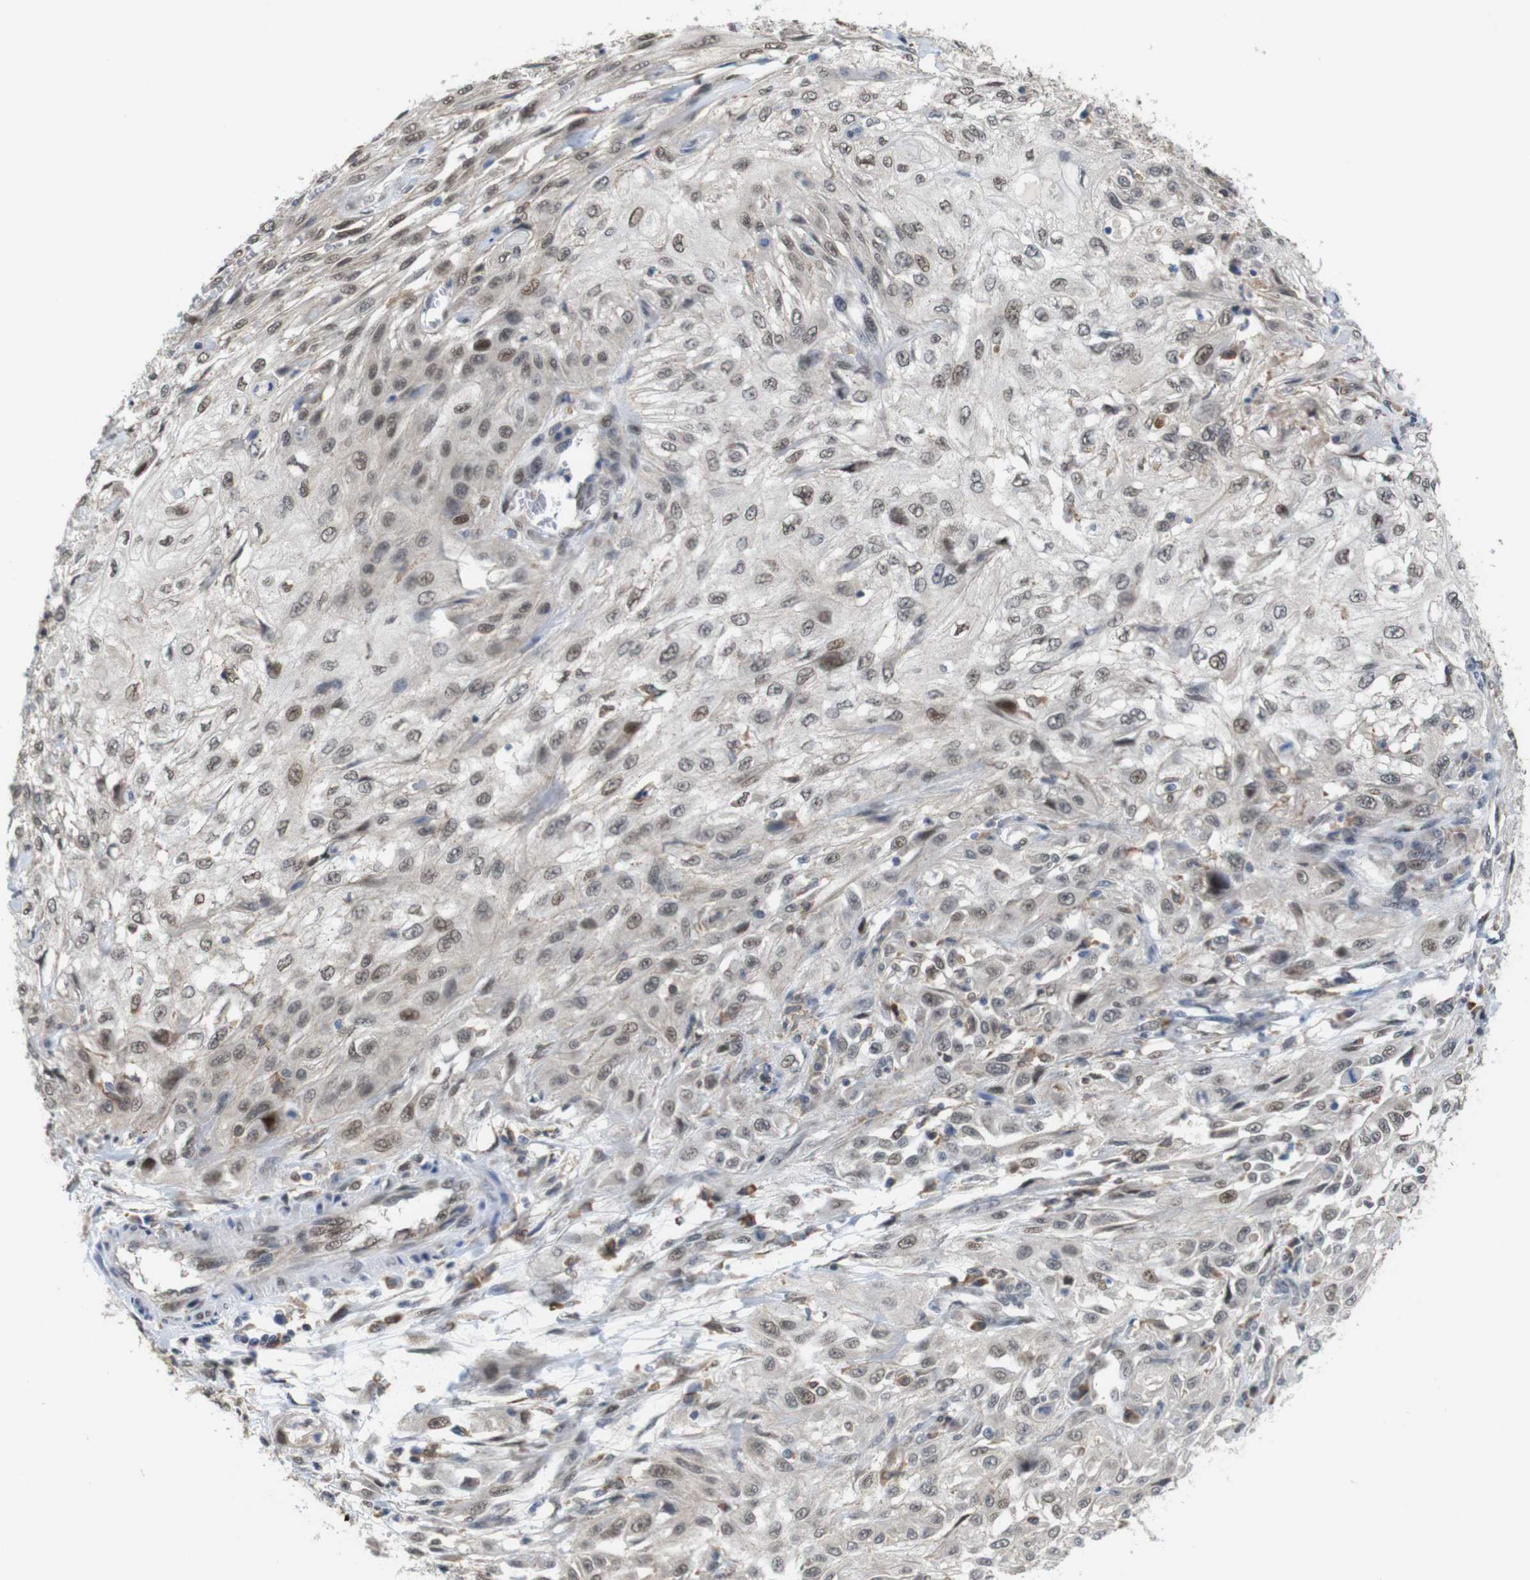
{"staining": {"intensity": "moderate", "quantity": ">75%", "location": "cytoplasmic/membranous,nuclear"}, "tissue": "skin cancer", "cell_type": "Tumor cells", "image_type": "cancer", "snomed": [{"axis": "morphology", "description": "Squamous cell carcinoma, NOS"}, {"axis": "topography", "description": "Skin"}], "caption": "Immunohistochemical staining of squamous cell carcinoma (skin) displays medium levels of moderate cytoplasmic/membranous and nuclear expression in about >75% of tumor cells. The staining was performed using DAB (3,3'-diaminobenzidine), with brown indicating positive protein expression. Nuclei are stained blue with hematoxylin.", "gene": "PNMA8A", "patient": {"sex": "male", "age": 75}}